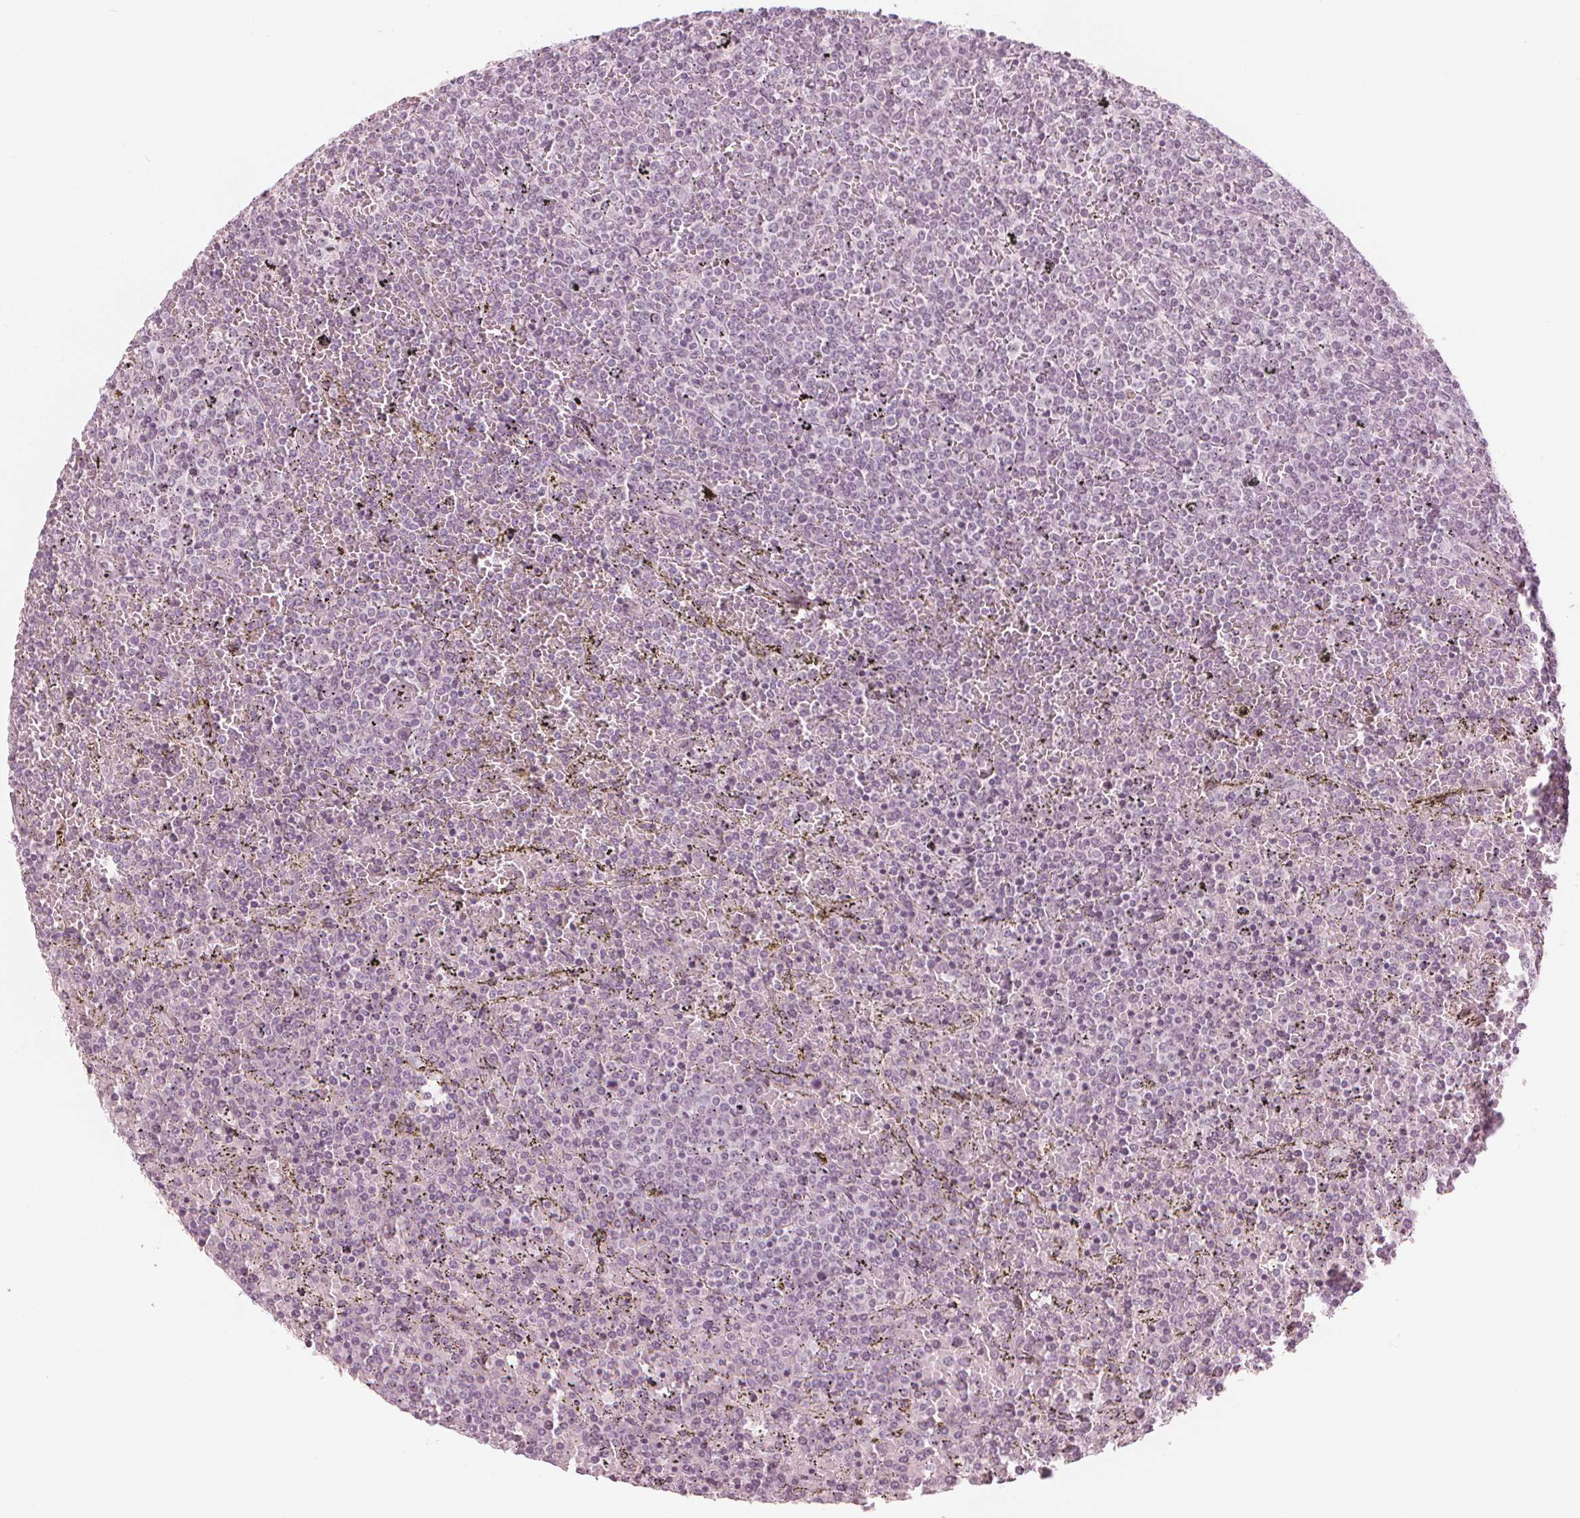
{"staining": {"intensity": "negative", "quantity": "none", "location": "none"}, "tissue": "lymphoma", "cell_type": "Tumor cells", "image_type": "cancer", "snomed": [{"axis": "morphology", "description": "Malignant lymphoma, non-Hodgkin's type, Low grade"}, {"axis": "topography", "description": "Spleen"}], "caption": "The histopathology image exhibits no staining of tumor cells in low-grade malignant lymphoma, non-Hodgkin's type.", "gene": "PAEP", "patient": {"sex": "female", "age": 77}}